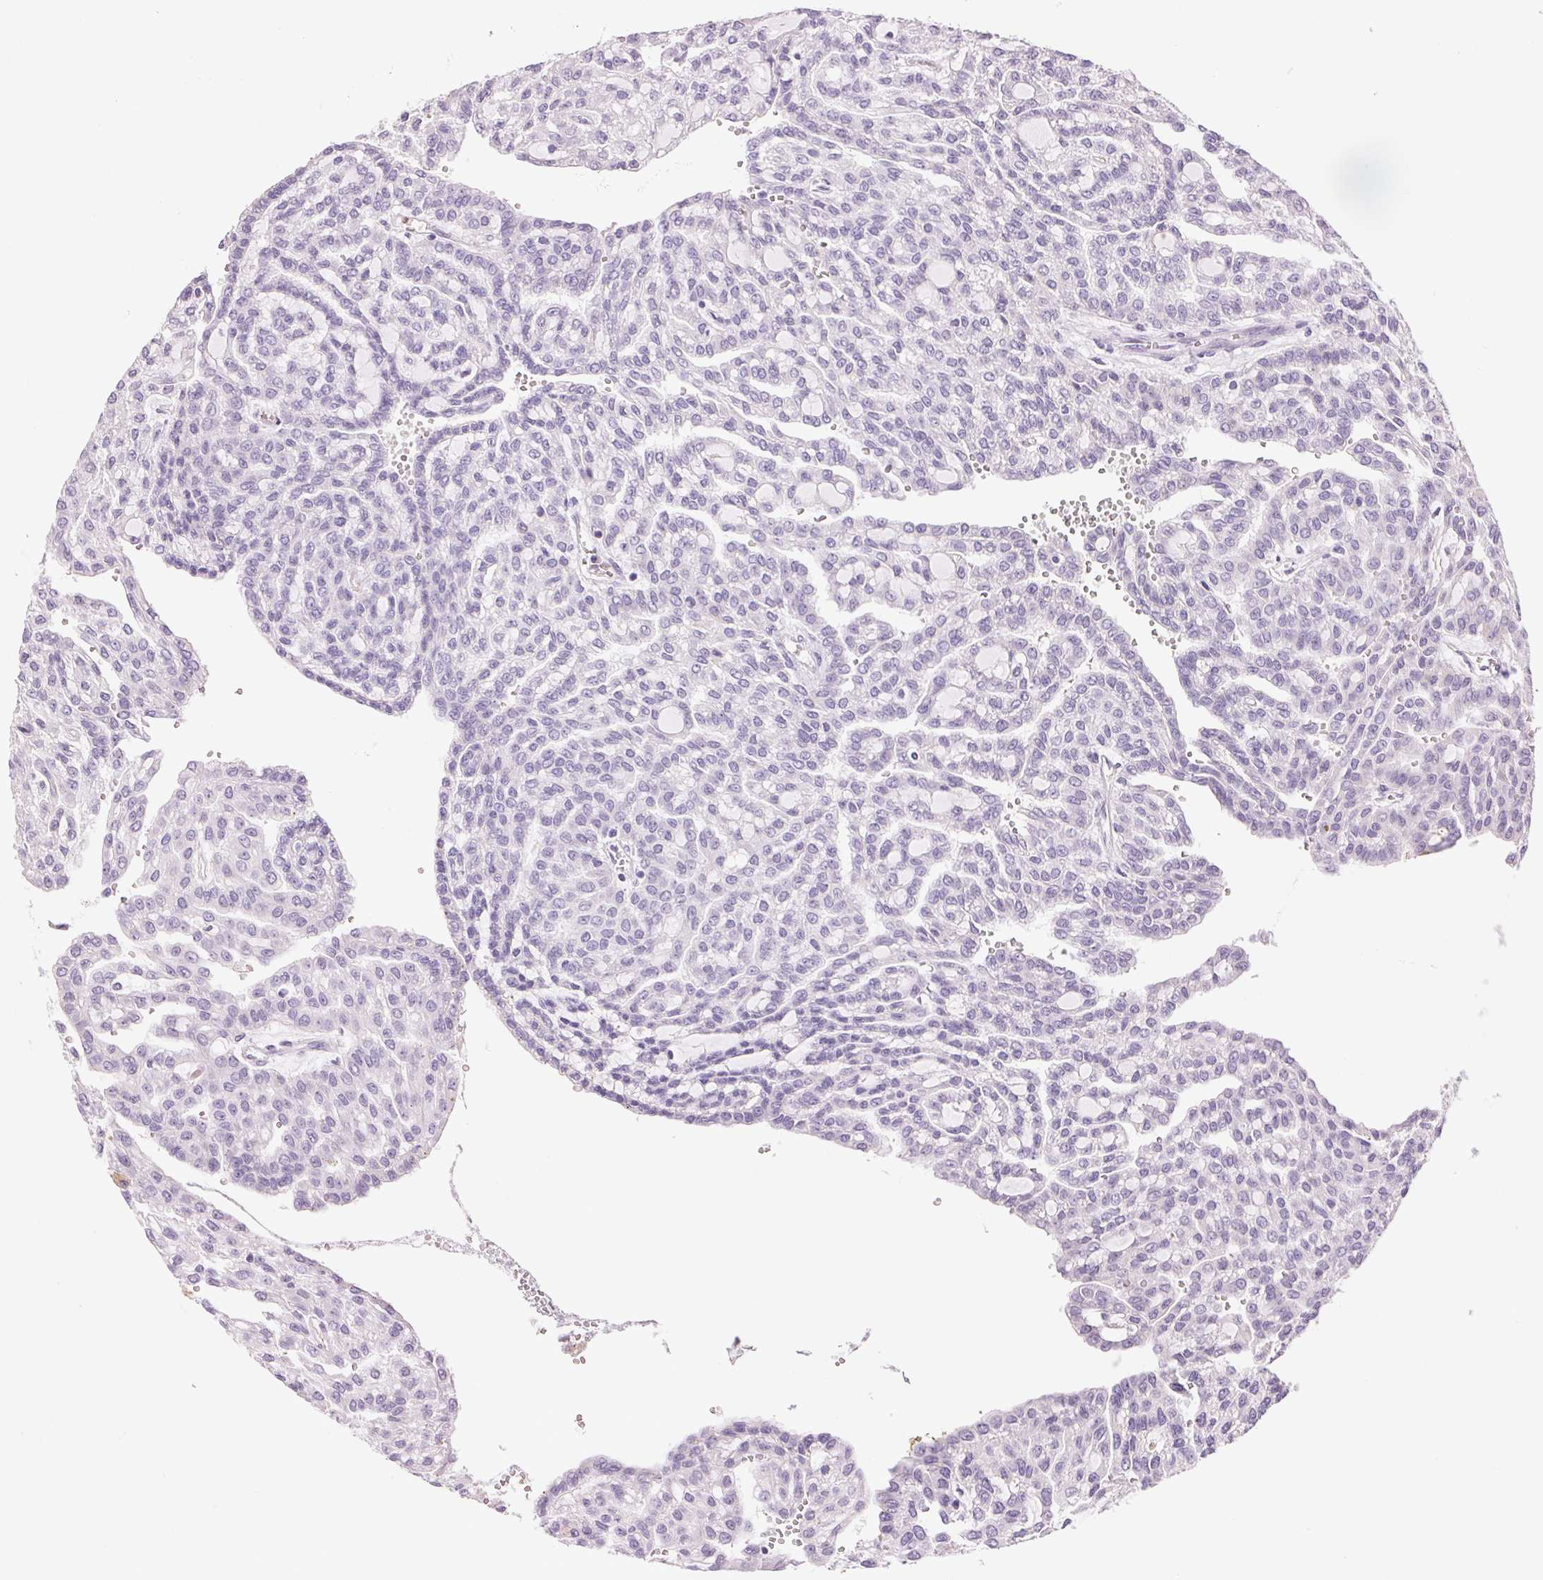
{"staining": {"intensity": "negative", "quantity": "none", "location": "none"}, "tissue": "renal cancer", "cell_type": "Tumor cells", "image_type": "cancer", "snomed": [{"axis": "morphology", "description": "Adenocarcinoma, NOS"}, {"axis": "topography", "description": "Kidney"}], "caption": "This is a micrograph of immunohistochemistry (IHC) staining of adenocarcinoma (renal), which shows no expression in tumor cells.", "gene": "HSD17B2", "patient": {"sex": "male", "age": 63}}